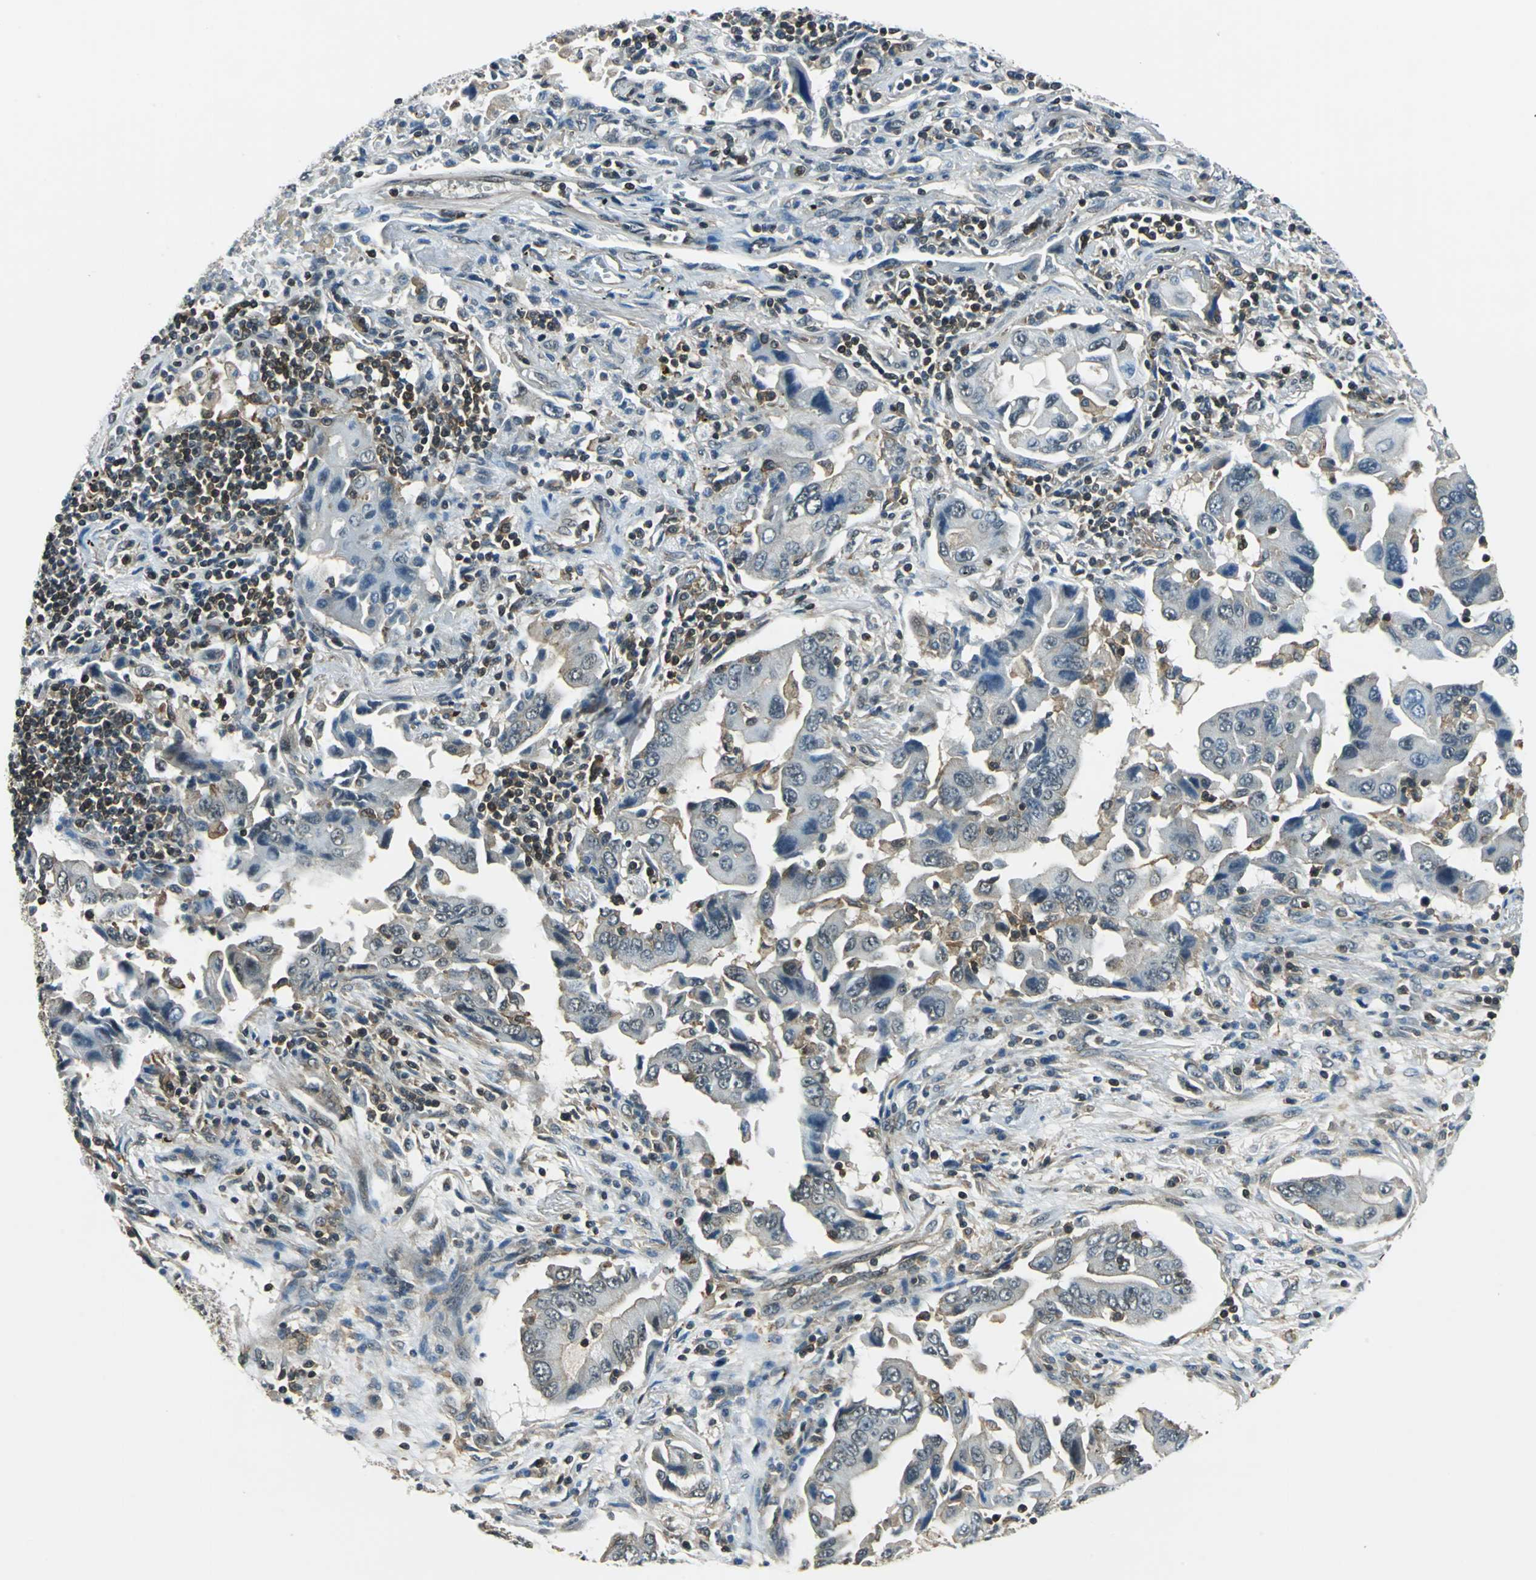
{"staining": {"intensity": "weak", "quantity": "25%-75%", "location": "cytoplasmic/membranous"}, "tissue": "lung cancer", "cell_type": "Tumor cells", "image_type": "cancer", "snomed": [{"axis": "morphology", "description": "Adenocarcinoma, NOS"}, {"axis": "topography", "description": "Lung"}], "caption": "Immunohistochemistry photomicrograph of human lung adenocarcinoma stained for a protein (brown), which demonstrates low levels of weak cytoplasmic/membranous expression in approximately 25%-75% of tumor cells.", "gene": "ARPC3", "patient": {"sex": "female", "age": 65}}